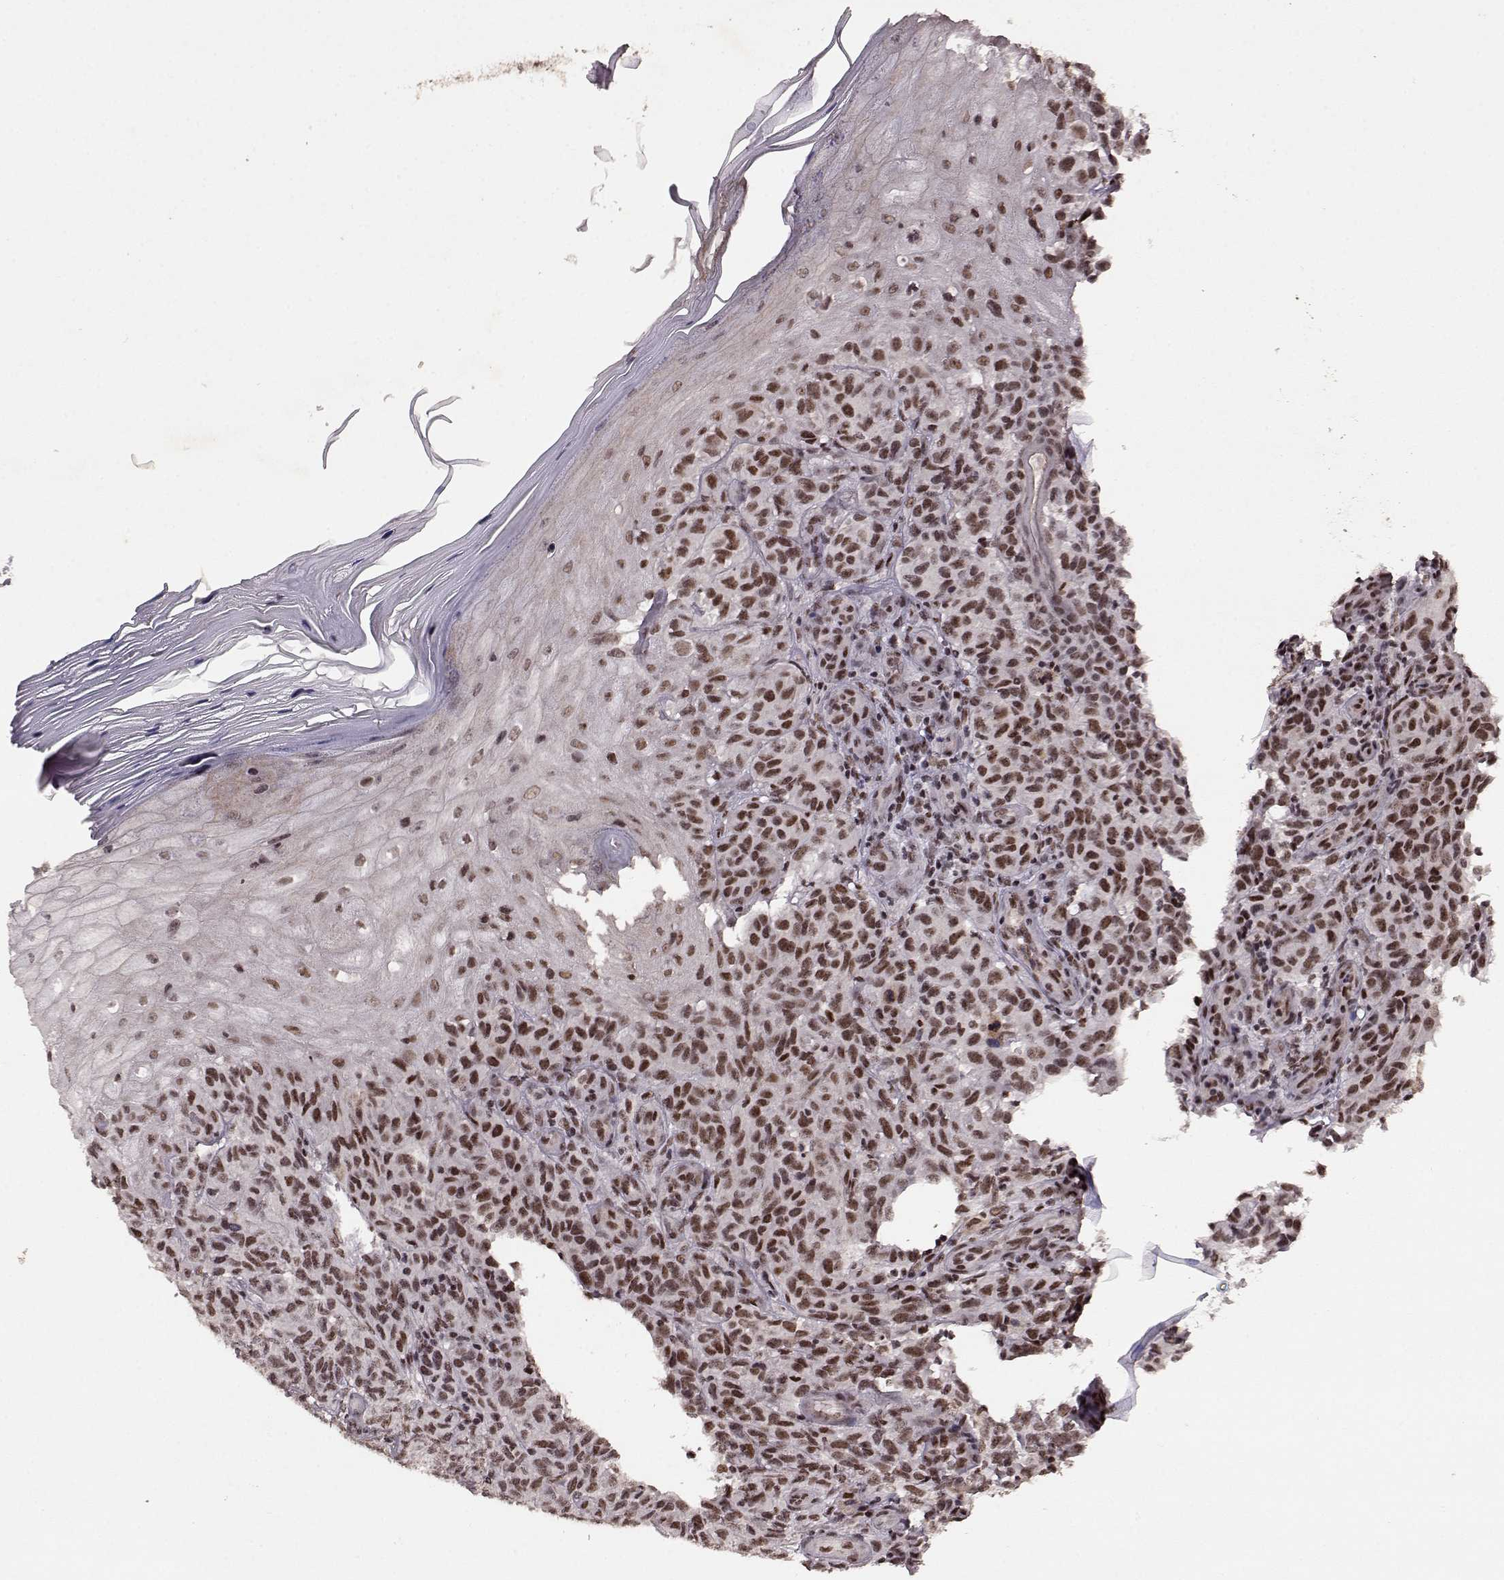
{"staining": {"intensity": "moderate", "quantity": ">75%", "location": "nuclear"}, "tissue": "melanoma", "cell_type": "Tumor cells", "image_type": "cancer", "snomed": [{"axis": "morphology", "description": "Malignant melanoma, NOS"}, {"axis": "topography", "description": "Skin"}], "caption": "High-power microscopy captured an IHC micrograph of melanoma, revealing moderate nuclear staining in about >75% of tumor cells.", "gene": "RRAGD", "patient": {"sex": "female", "age": 53}}